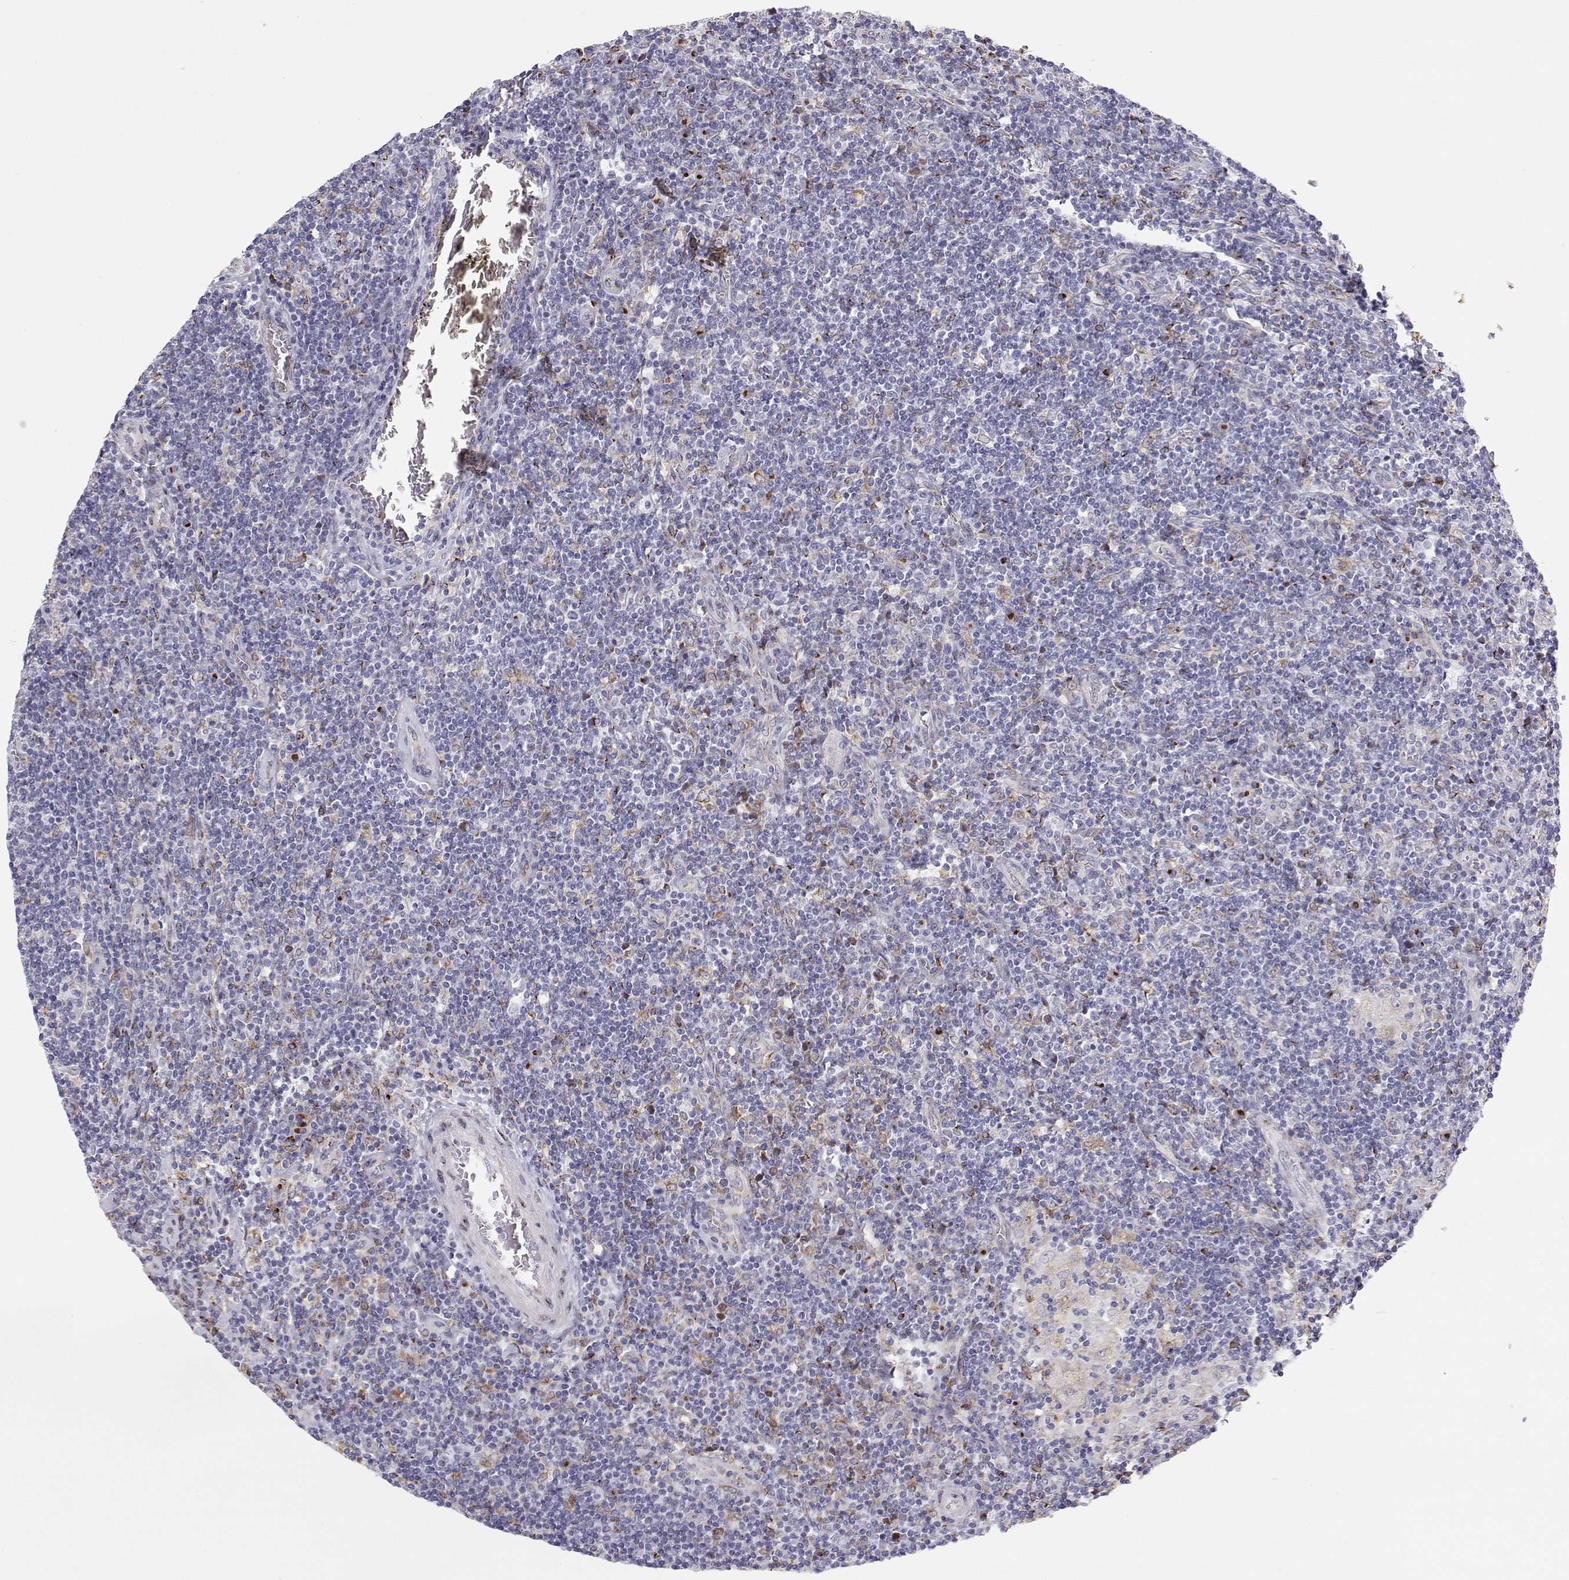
{"staining": {"intensity": "negative", "quantity": "none", "location": "none"}, "tissue": "lymphoma", "cell_type": "Tumor cells", "image_type": "cancer", "snomed": [{"axis": "morphology", "description": "Hodgkin's disease, NOS"}, {"axis": "topography", "description": "Lymph node"}], "caption": "The image displays no significant expression in tumor cells of lymphoma.", "gene": "STARD13", "patient": {"sex": "male", "age": 40}}